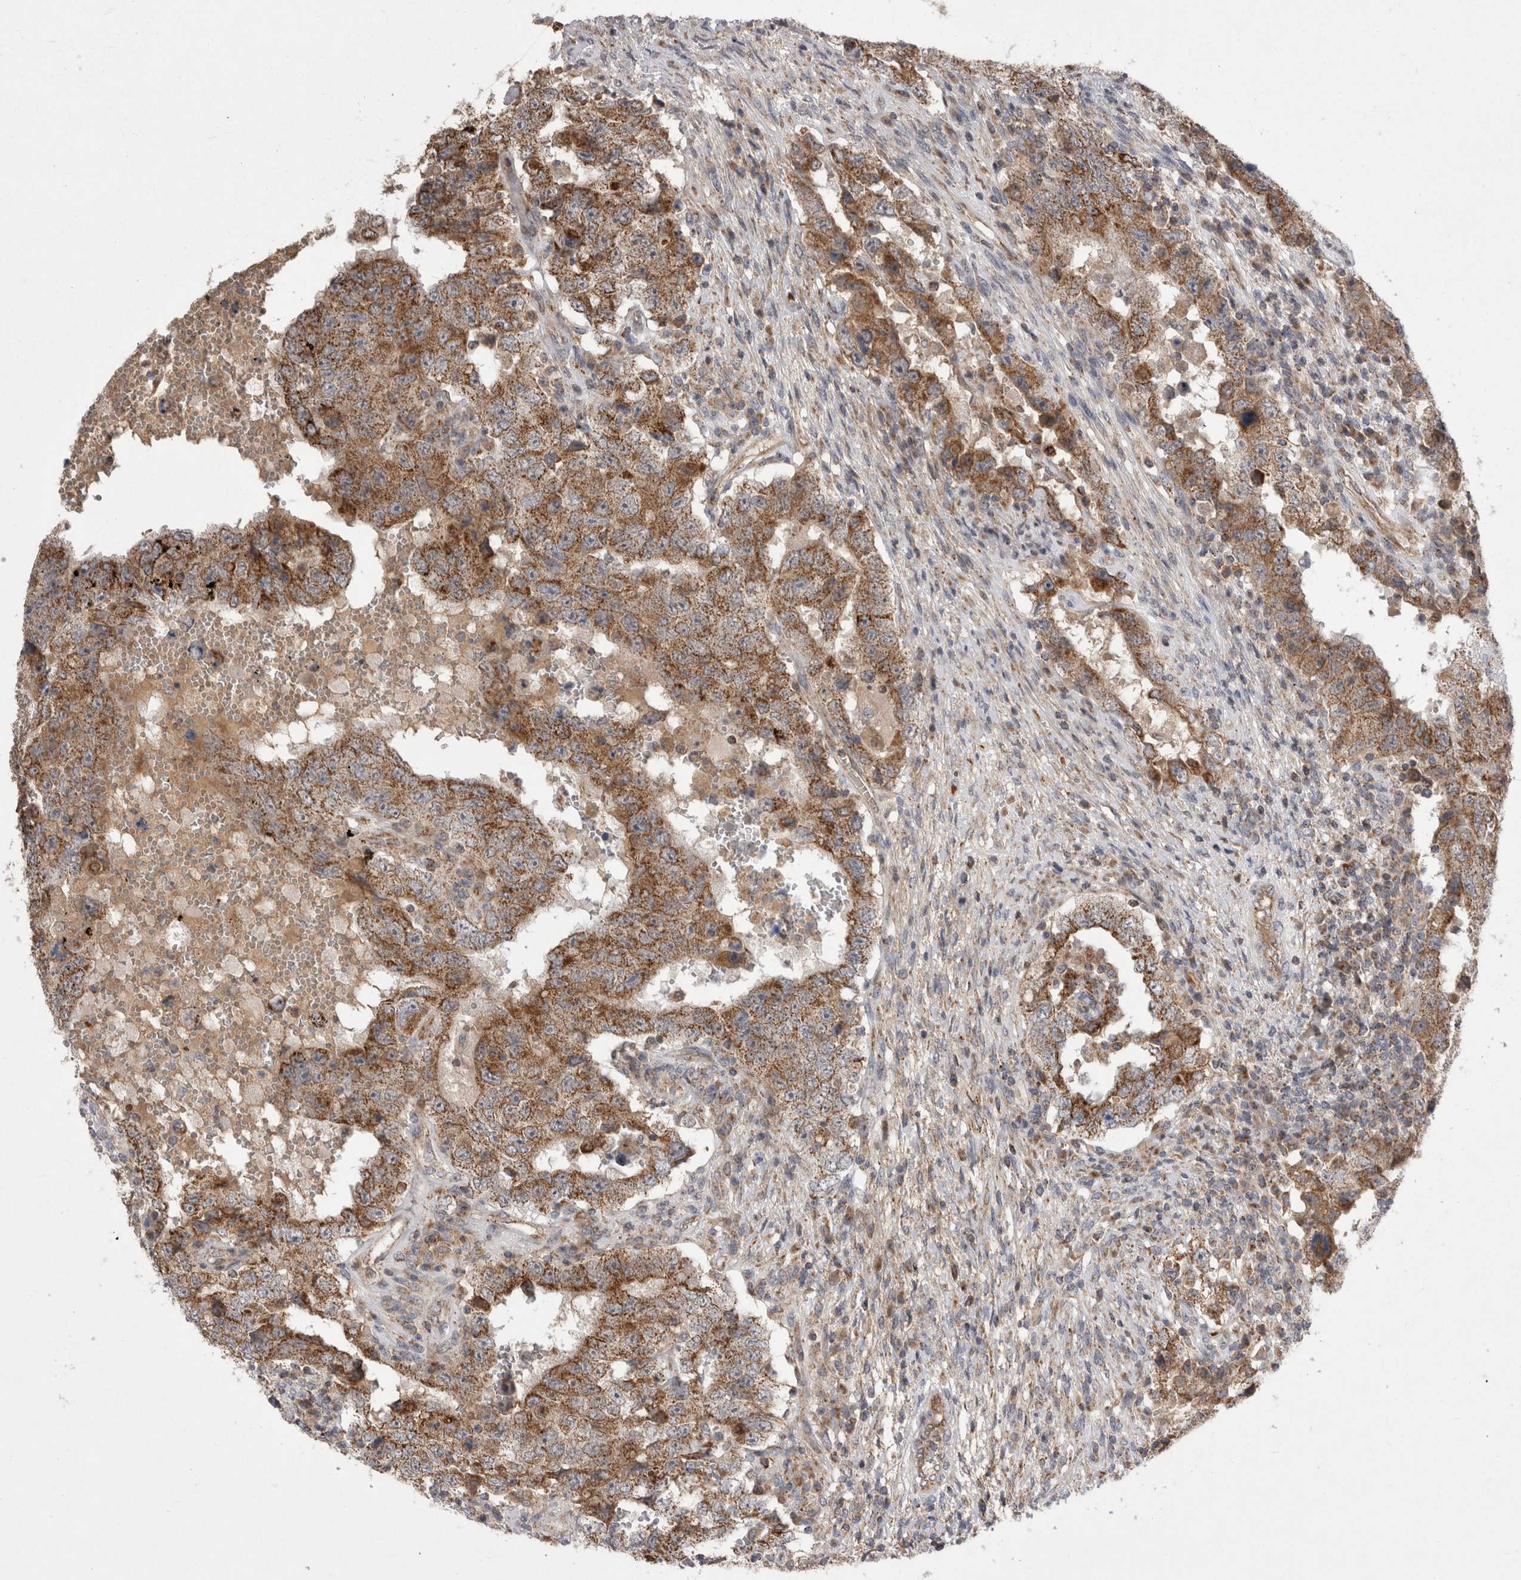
{"staining": {"intensity": "moderate", "quantity": ">75%", "location": "cytoplasmic/membranous"}, "tissue": "testis cancer", "cell_type": "Tumor cells", "image_type": "cancer", "snomed": [{"axis": "morphology", "description": "Carcinoma, Embryonal, NOS"}, {"axis": "topography", "description": "Testis"}], "caption": "The image exhibits immunohistochemical staining of testis cancer (embryonal carcinoma). There is moderate cytoplasmic/membranous expression is present in approximately >75% of tumor cells.", "gene": "DARS2", "patient": {"sex": "male", "age": 26}}